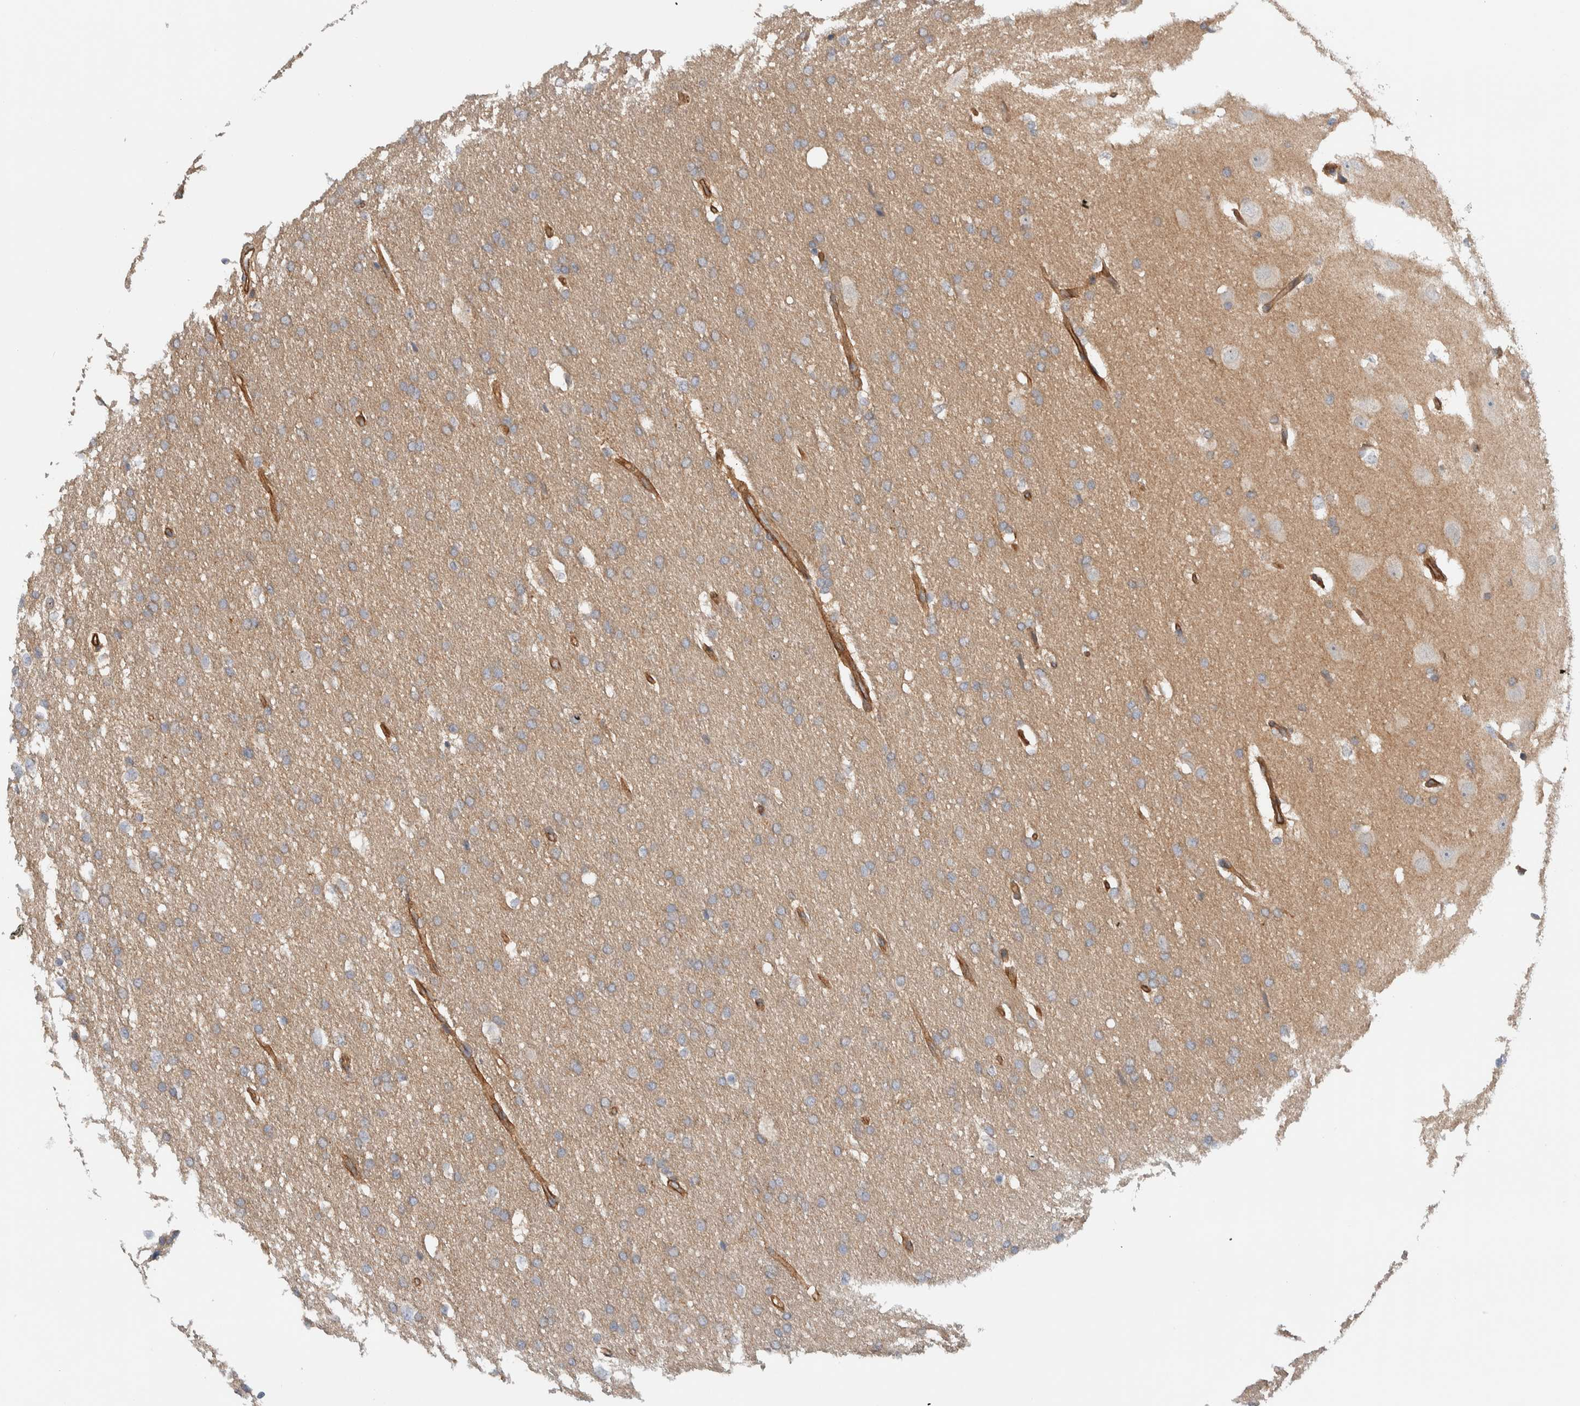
{"staining": {"intensity": "weak", "quantity": ">75%", "location": "cytoplasmic/membranous"}, "tissue": "glioma", "cell_type": "Tumor cells", "image_type": "cancer", "snomed": [{"axis": "morphology", "description": "Glioma, malignant, Low grade"}, {"axis": "topography", "description": "Brain"}], "caption": "An image of human malignant low-grade glioma stained for a protein reveals weak cytoplasmic/membranous brown staining in tumor cells.", "gene": "MPRIP", "patient": {"sex": "female", "age": 37}}